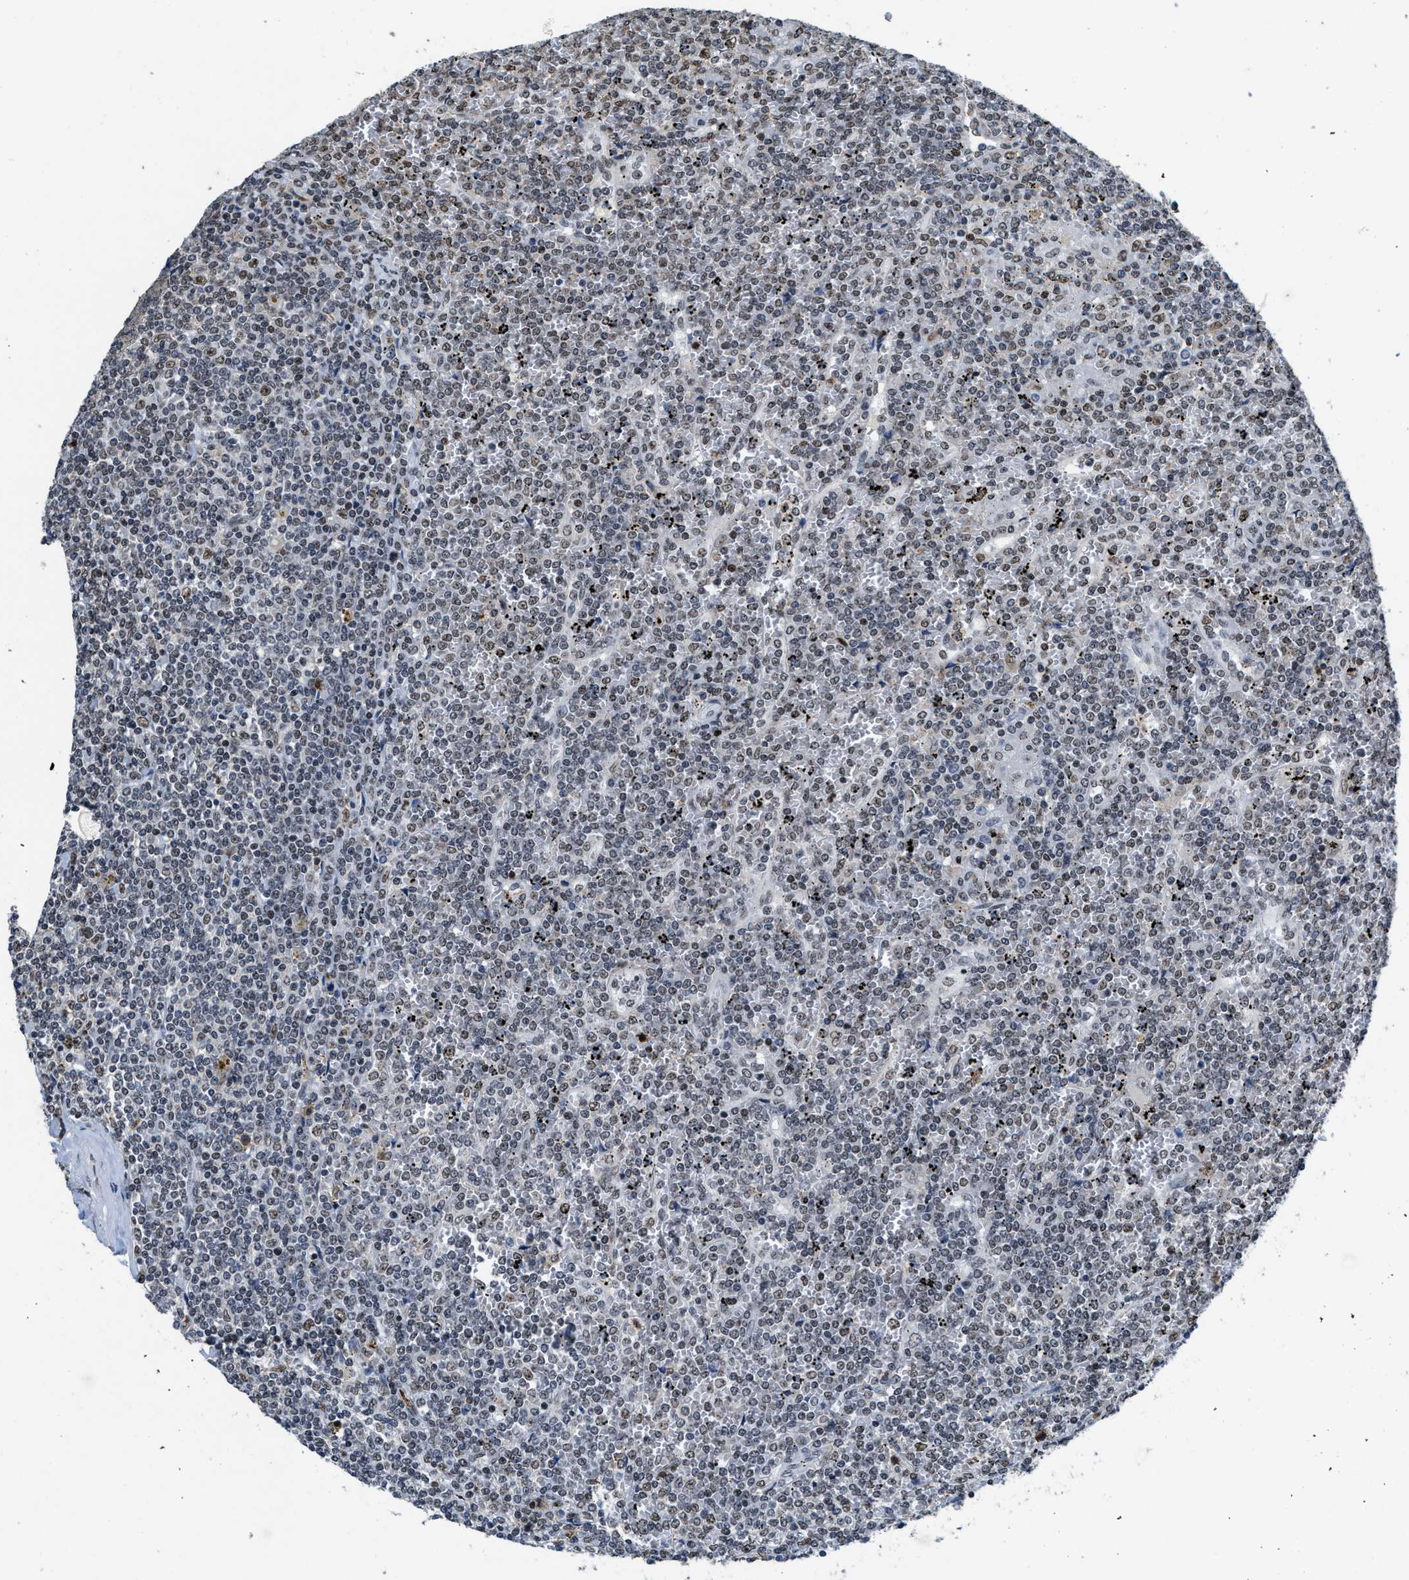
{"staining": {"intensity": "weak", "quantity": "25%-75%", "location": "nuclear"}, "tissue": "lymphoma", "cell_type": "Tumor cells", "image_type": "cancer", "snomed": [{"axis": "morphology", "description": "Malignant lymphoma, non-Hodgkin's type, Low grade"}, {"axis": "topography", "description": "Spleen"}], "caption": "Protein expression analysis of lymphoma displays weak nuclear expression in approximately 25%-75% of tumor cells.", "gene": "SUPT16H", "patient": {"sex": "female", "age": 19}}